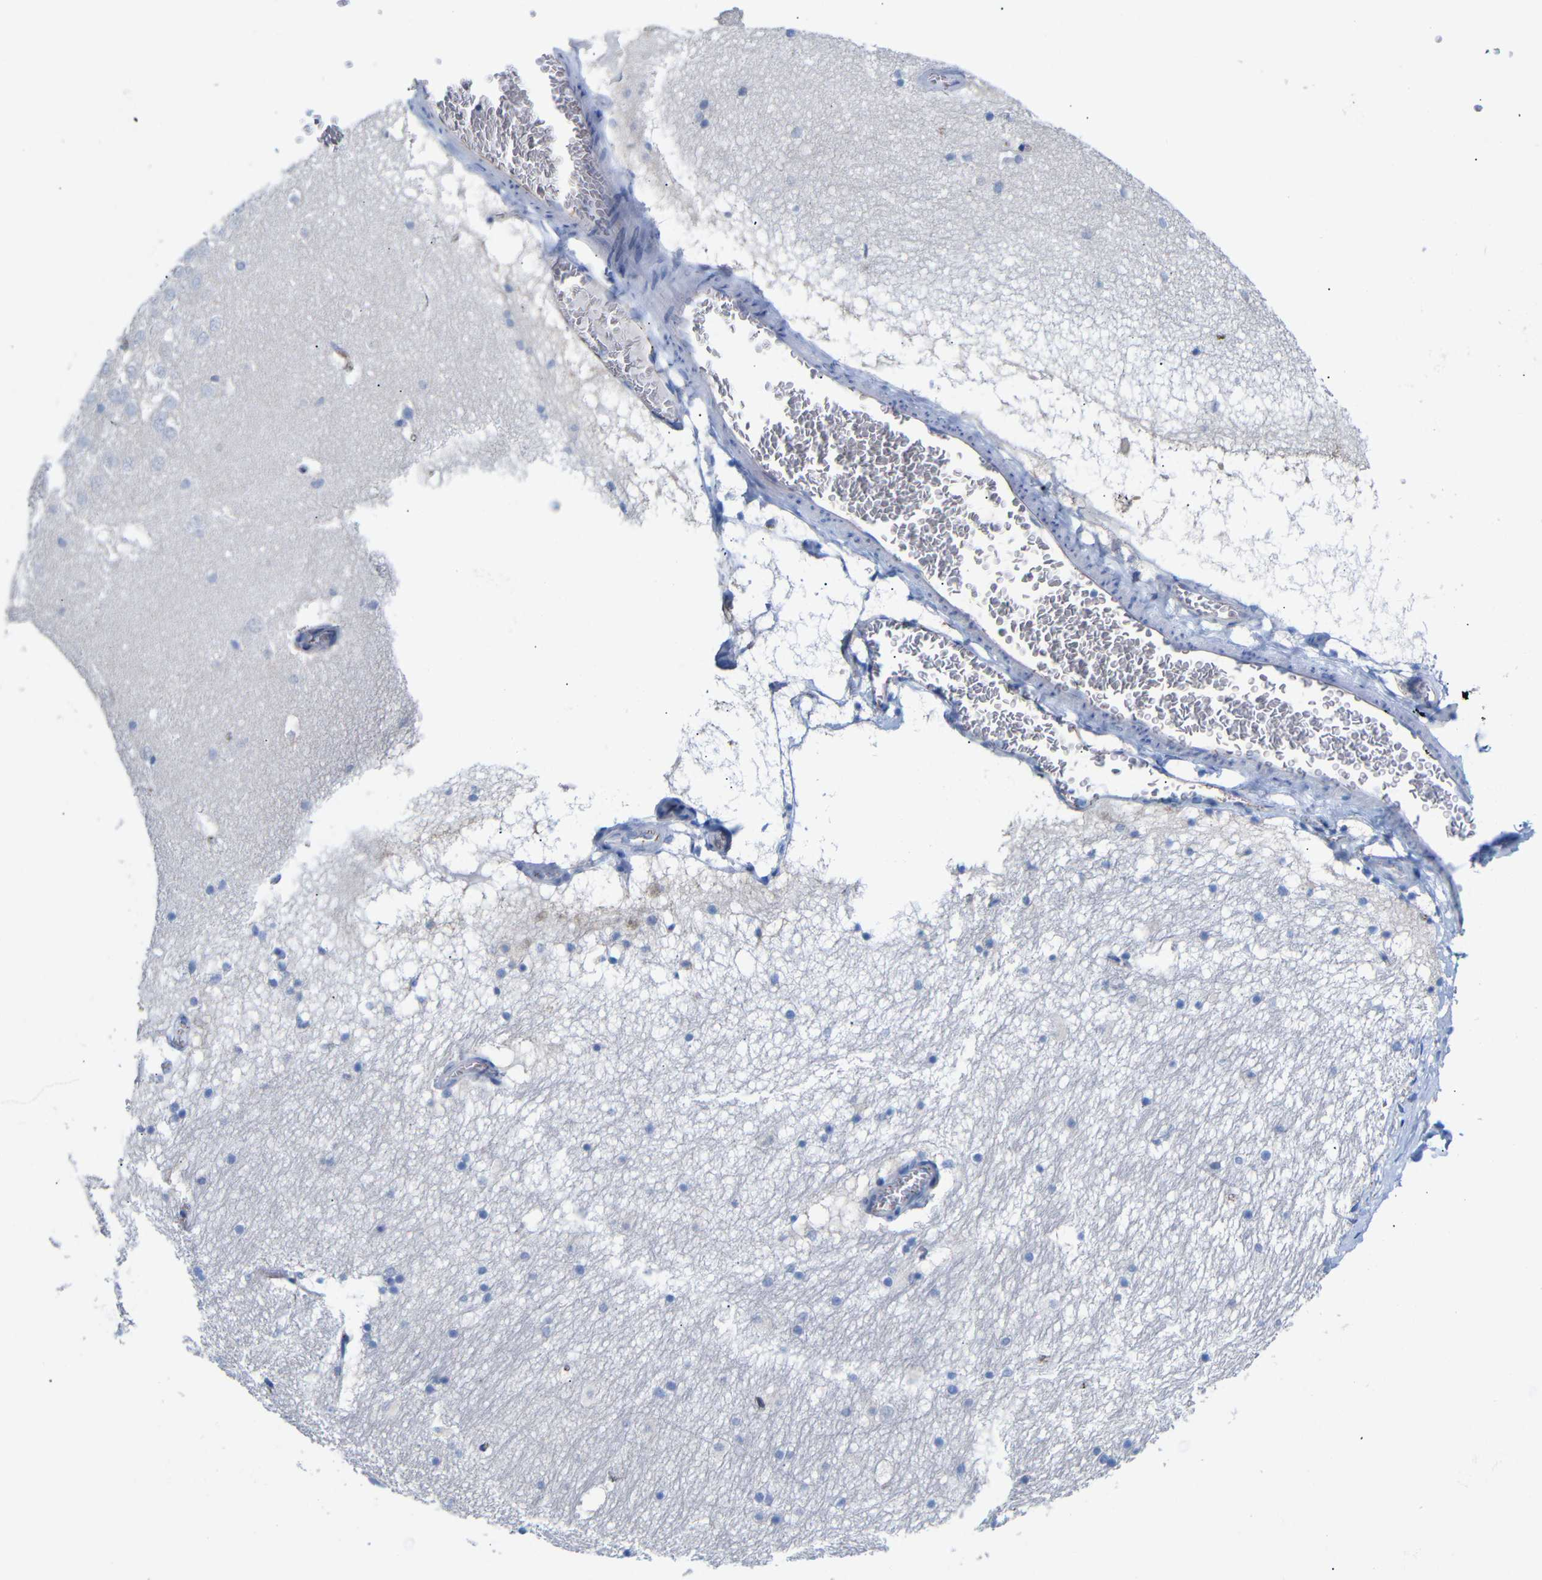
{"staining": {"intensity": "negative", "quantity": "none", "location": "none"}, "tissue": "hippocampus", "cell_type": "Glial cells", "image_type": "normal", "snomed": [{"axis": "morphology", "description": "Normal tissue, NOS"}, {"axis": "topography", "description": "Hippocampus"}], "caption": "Image shows no protein positivity in glial cells of normal hippocampus. (Immunohistochemistry (ihc), brightfield microscopy, high magnification).", "gene": "CGNL1", "patient": {"sex": "male", "age": 45}}